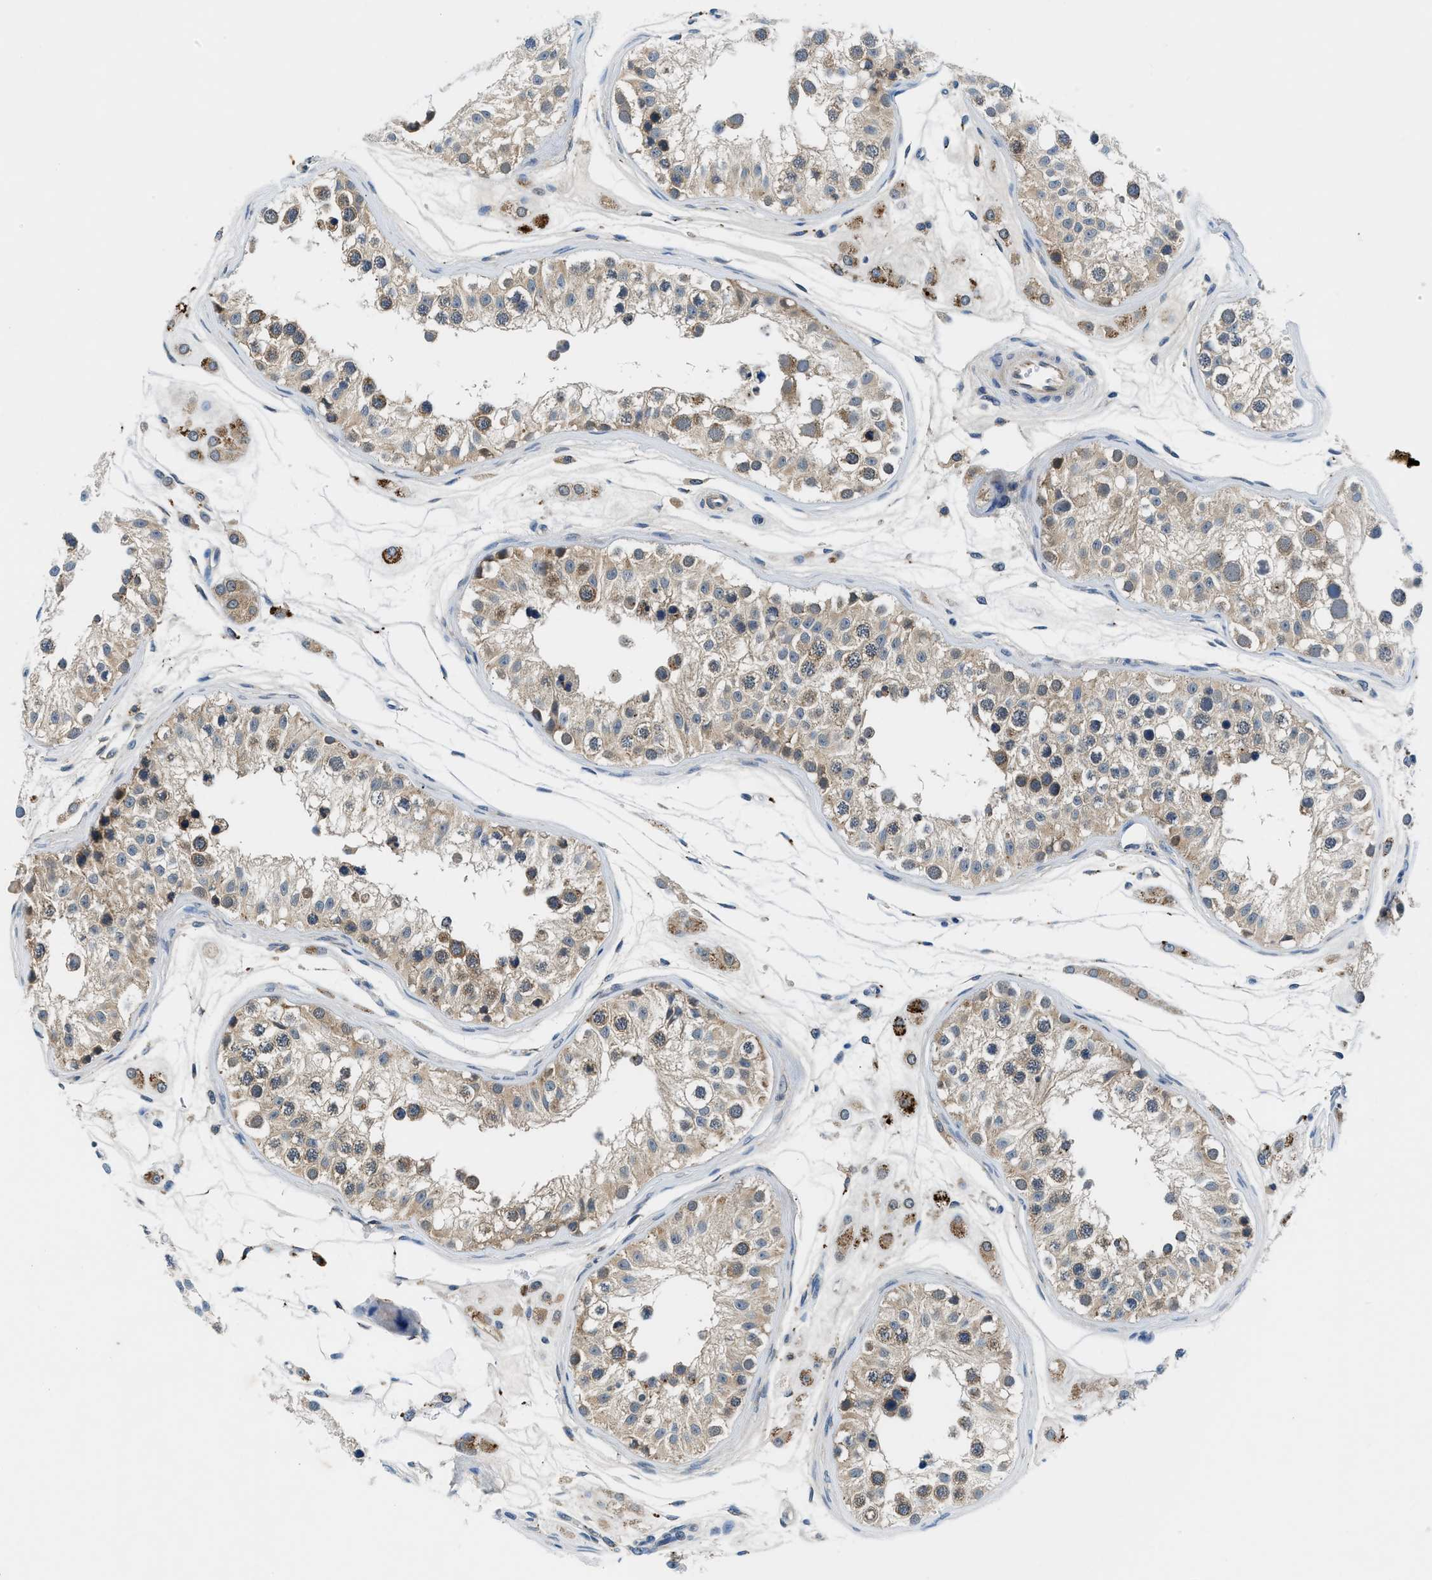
{"staining": {"intensity": "weak", "quantity": ">75%", "location": "cytoplasmic/membranous"}, "tissue": "testis", "cell_type": "Cells in seminiferous ducts", "image_type": "normal", "snomed": [{"axis": "morphology", "description": "Normal tissue, NOS"}, {"axis": "morphology", "description": "Adenocarcinoma, metastatic, NOS"}, {"axis": "topography", "description": "Testis"}], "caption": "Unremarkable testis exhibits weak cytoplasmic/membranous expression in approximately >75% of cells in seminiferous ducts, visualized by immunohistochemistry. The staining is performed using DAB (3,3'-diaminobenzidine) brown chromogen to label protein expression. The nuclei are counter-stained blue using hematoxylin.", "gene": "PAFAH2", "patient": {"sex": "male", "age": 26}}